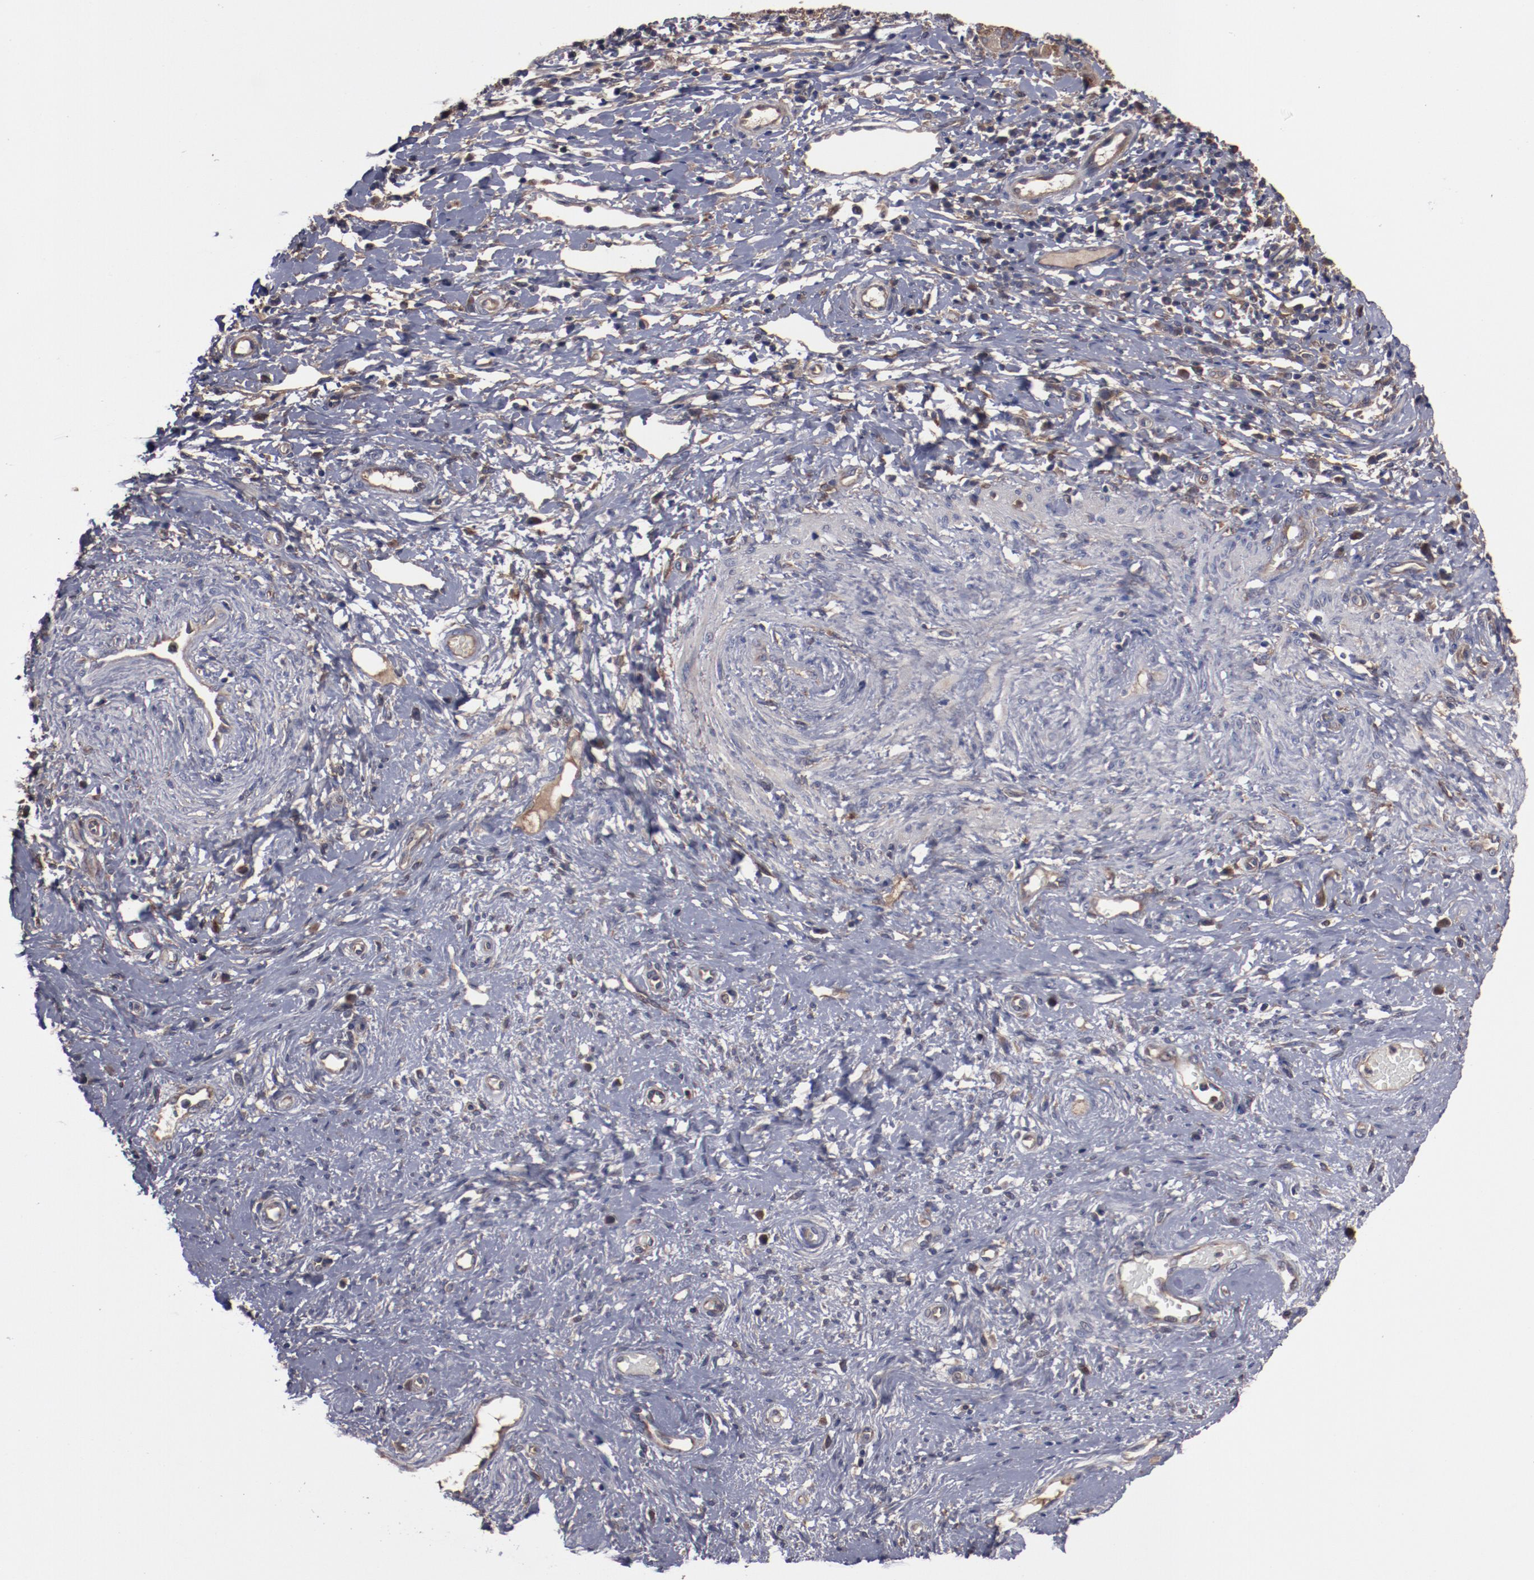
{"staining": {"intensity": "moderate", "quantity": ">75%", "location": "cytoplasmic/membranous"}, "tissue": "cervical cancer", "cell_type": "Tumor cells", "image_type": "cancer", "snomed": [{"axis": "morphology", "description": "Normal tissue, NOS"}, {"axis": "morphology", "description": "Squamous cell carcinoma, NOS"}, {"axis": "topography", "description": "Cervix"}], "caption": "Immunohistochemistry photomicrograph of squamous cell carcinoma (cervical) stained for a protein (brown), which exhibits medium levels of moderate cytoplasmic/membranous staining in approximately >75% of tumor cells.", "gene": "DNAAF2", "patient": {"sex": "female", "age": 39}}